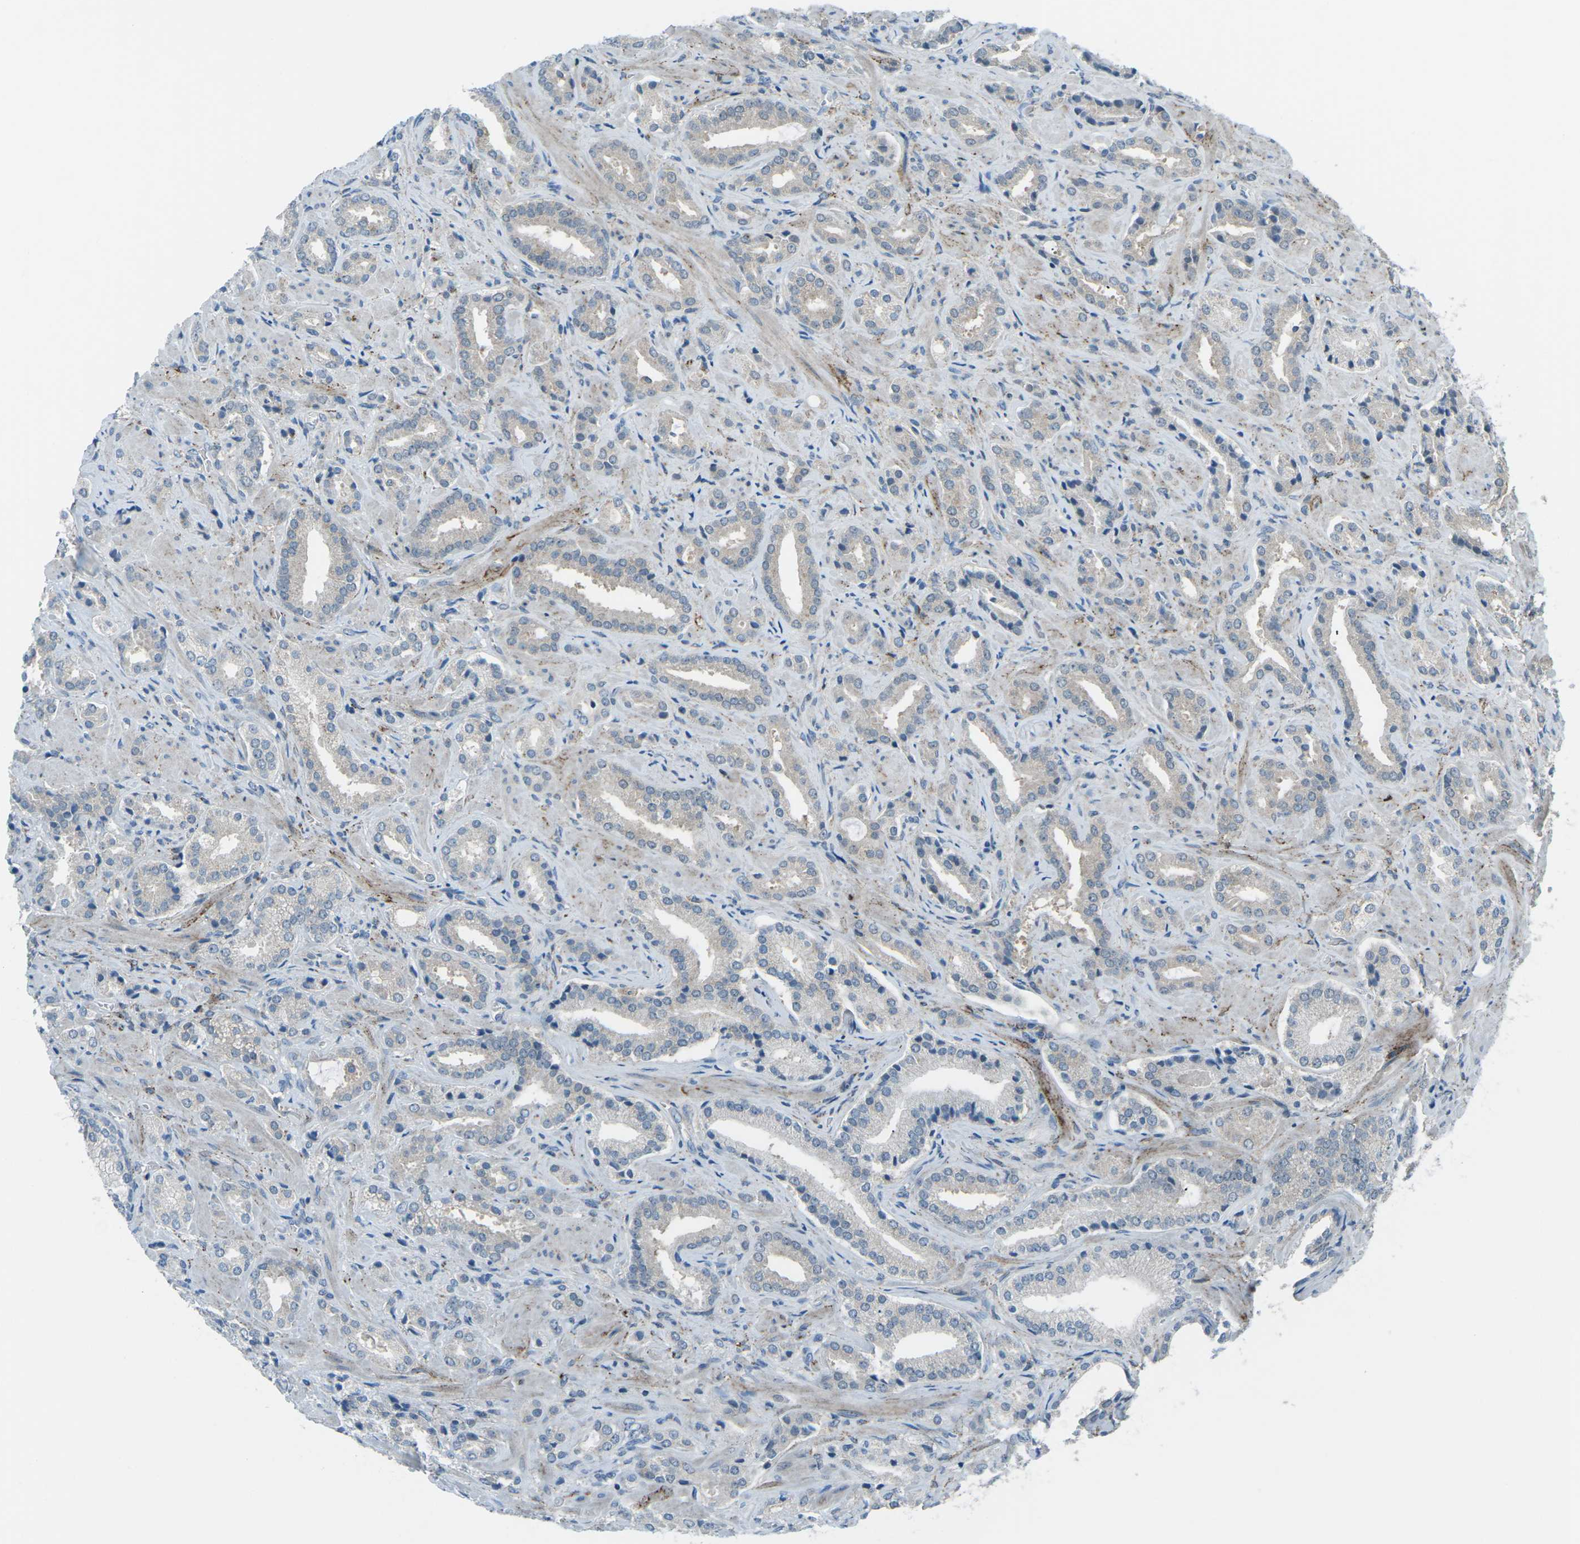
{"staining": {"intensity": "negative", "quantity": "none", "location": "none"}, "tissue": "prostate cancer", "cell_type": "Tumor cells", "image_type": "cancer", "snomed": [{"axis": "morphology", "description": "Adenocarcinoma, High grade"}, {"axis": "topography", "description": "Prostate"}], "caption": "Immunohistochemistry micrograph of human prostate high-grade adenocarcinoma stained for a protein (brown), which reveals no positivity in tumor cells.", "gene": "PRKCA", "patient": {"sex": "male", "age": 64}}